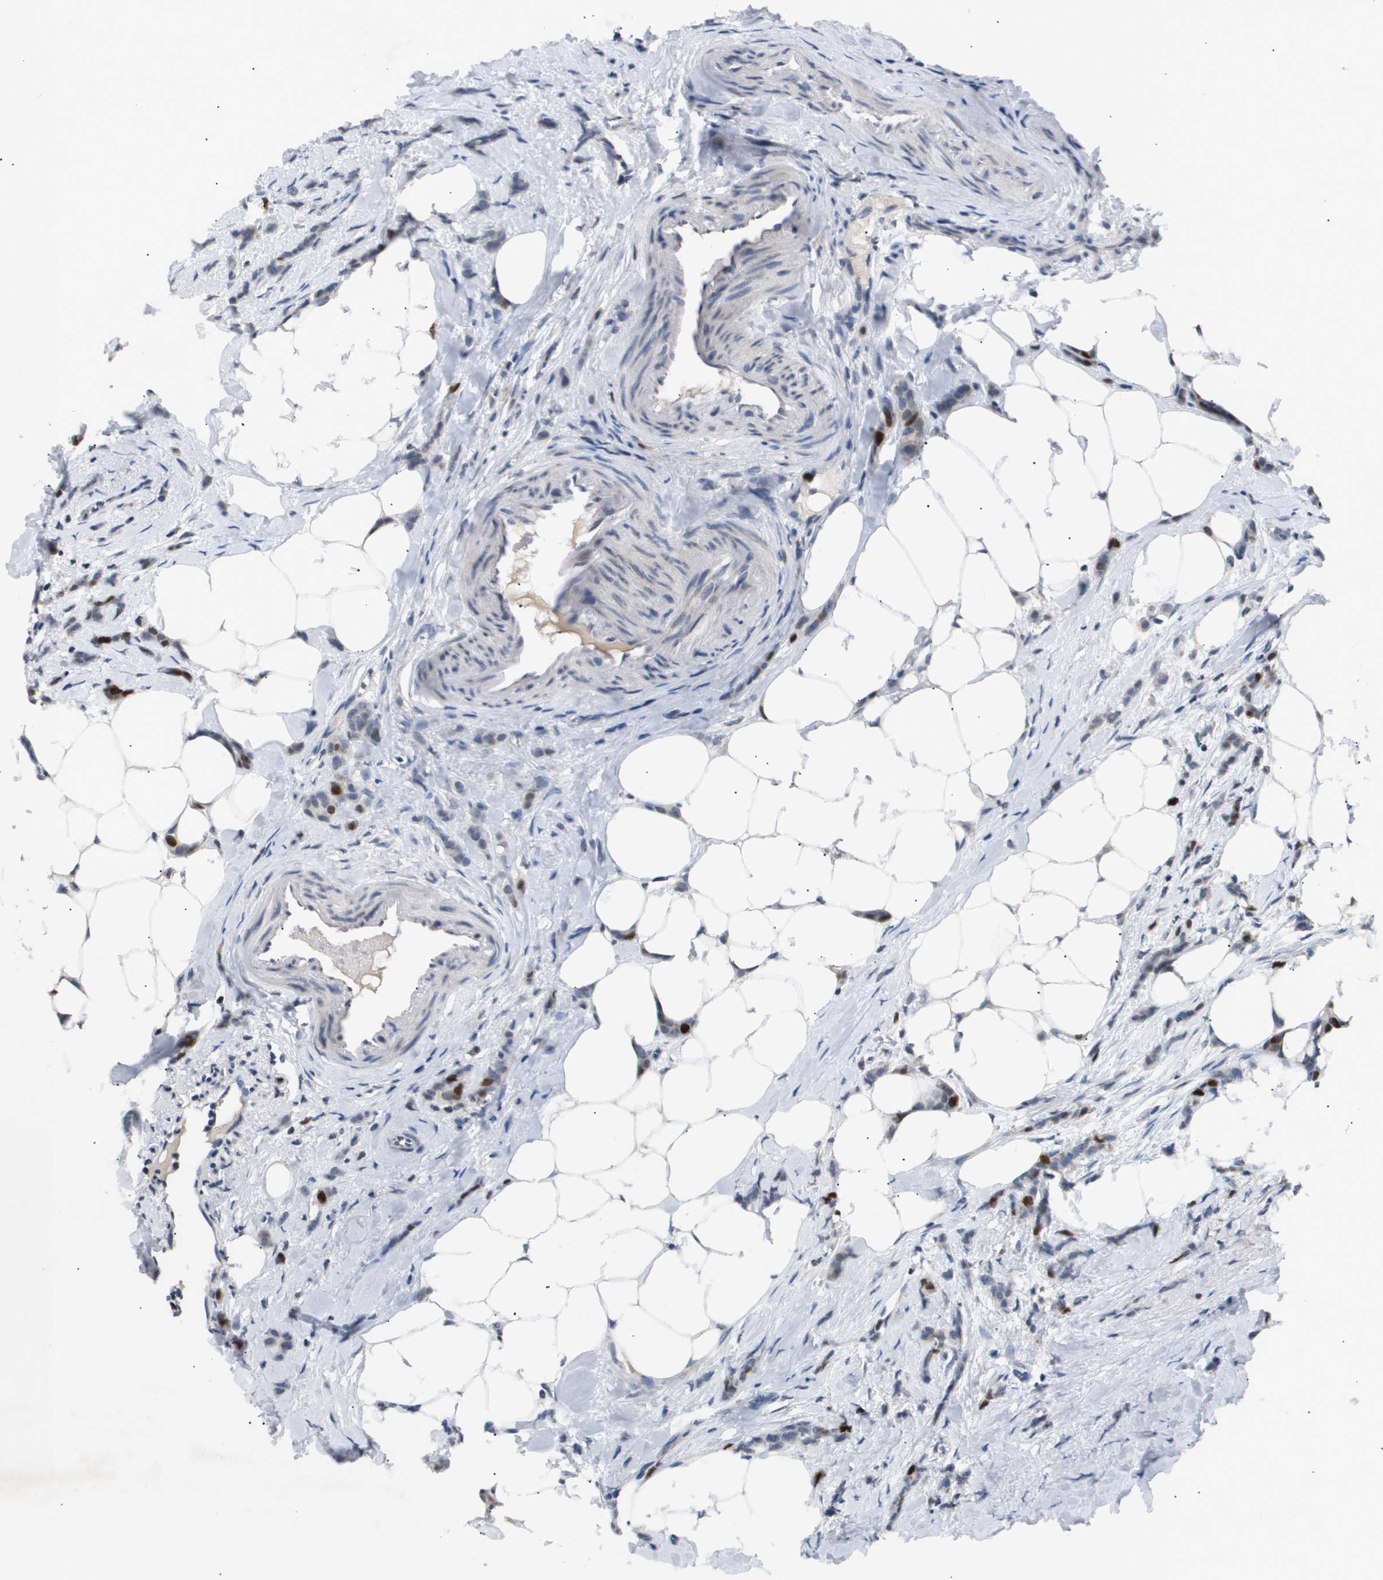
{"staining": {"intensity": "strong", "quantity": "<25%", "location": "nuclear"}, "tissue": "breast cancer", "cell_type": "Tumor cells", "image_type": "cancer", "snomed": [{"axis": "morphology", "description": "Lobular carcinoma, in situ"}, {"axis": "morphology", "description": "Lobular carcinoma"}, {"axis": "topography", "description": "Breast"}], "caption": "Immunohistochemical staining of human breast cancer (lobular carcinoma) reveals medium levels of strong nuclear staining in about <25% of tumor cells.", "gene": "ANAPC2", "patient": {"sex": "female", "age": 41}}